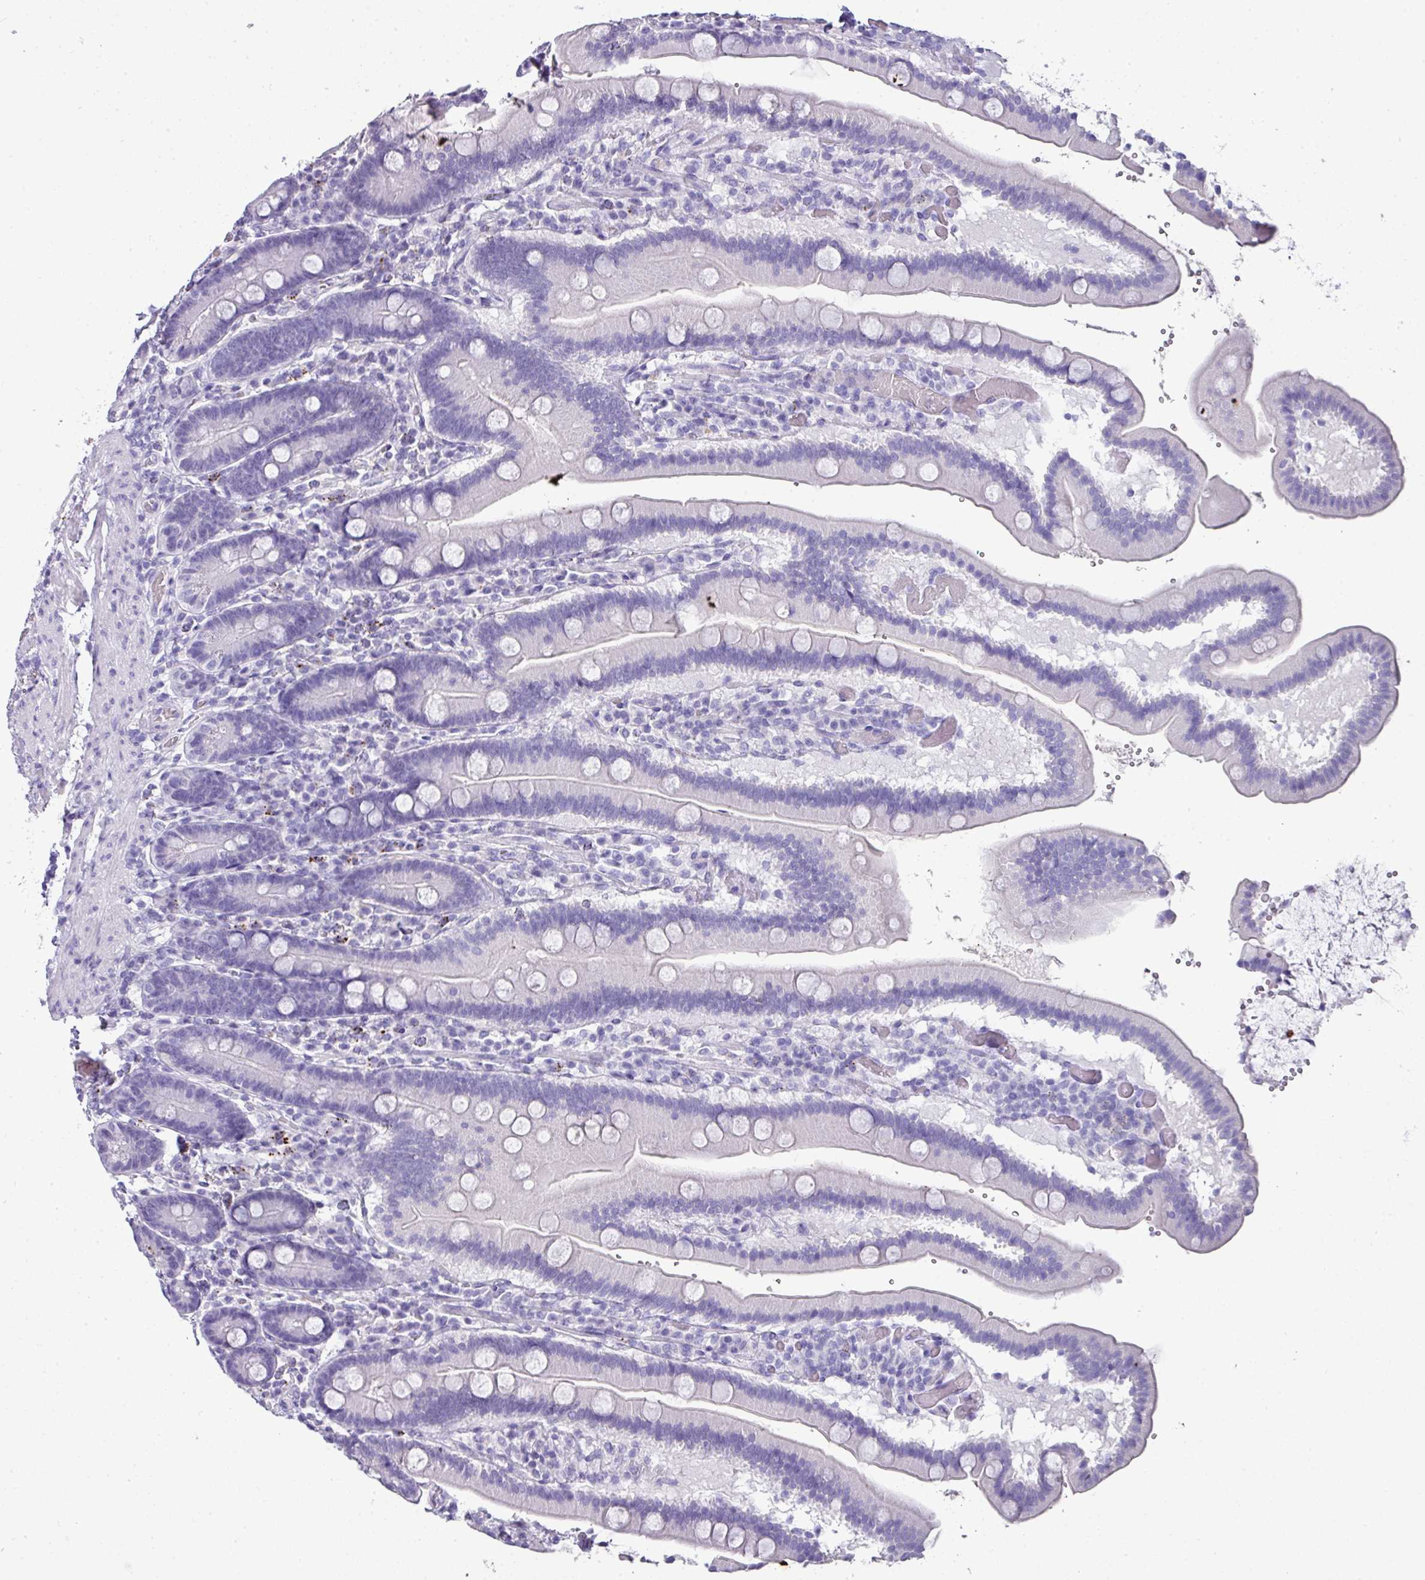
{"staining": {"intensity": "negative", "quantity": "none", "location": "none"}, "tissue": "duodenum", "cell_type": "Glandular cells", "image_type": "normal", "snomed": [{"axis": "morphology", "description": "Normal tissue, NOS"}, {"axis": "topography", "description": "Duodenum"}], "caption": "An immunohistochemistry (IHC) image of benign duodenum is shown. There is no staining in glandular cells of duodenum. (Immunohistochemistry, brightfield microscopy, high magnification).", "gene": "NAPSA", "patient": {"sex": "female", "age": 62}}